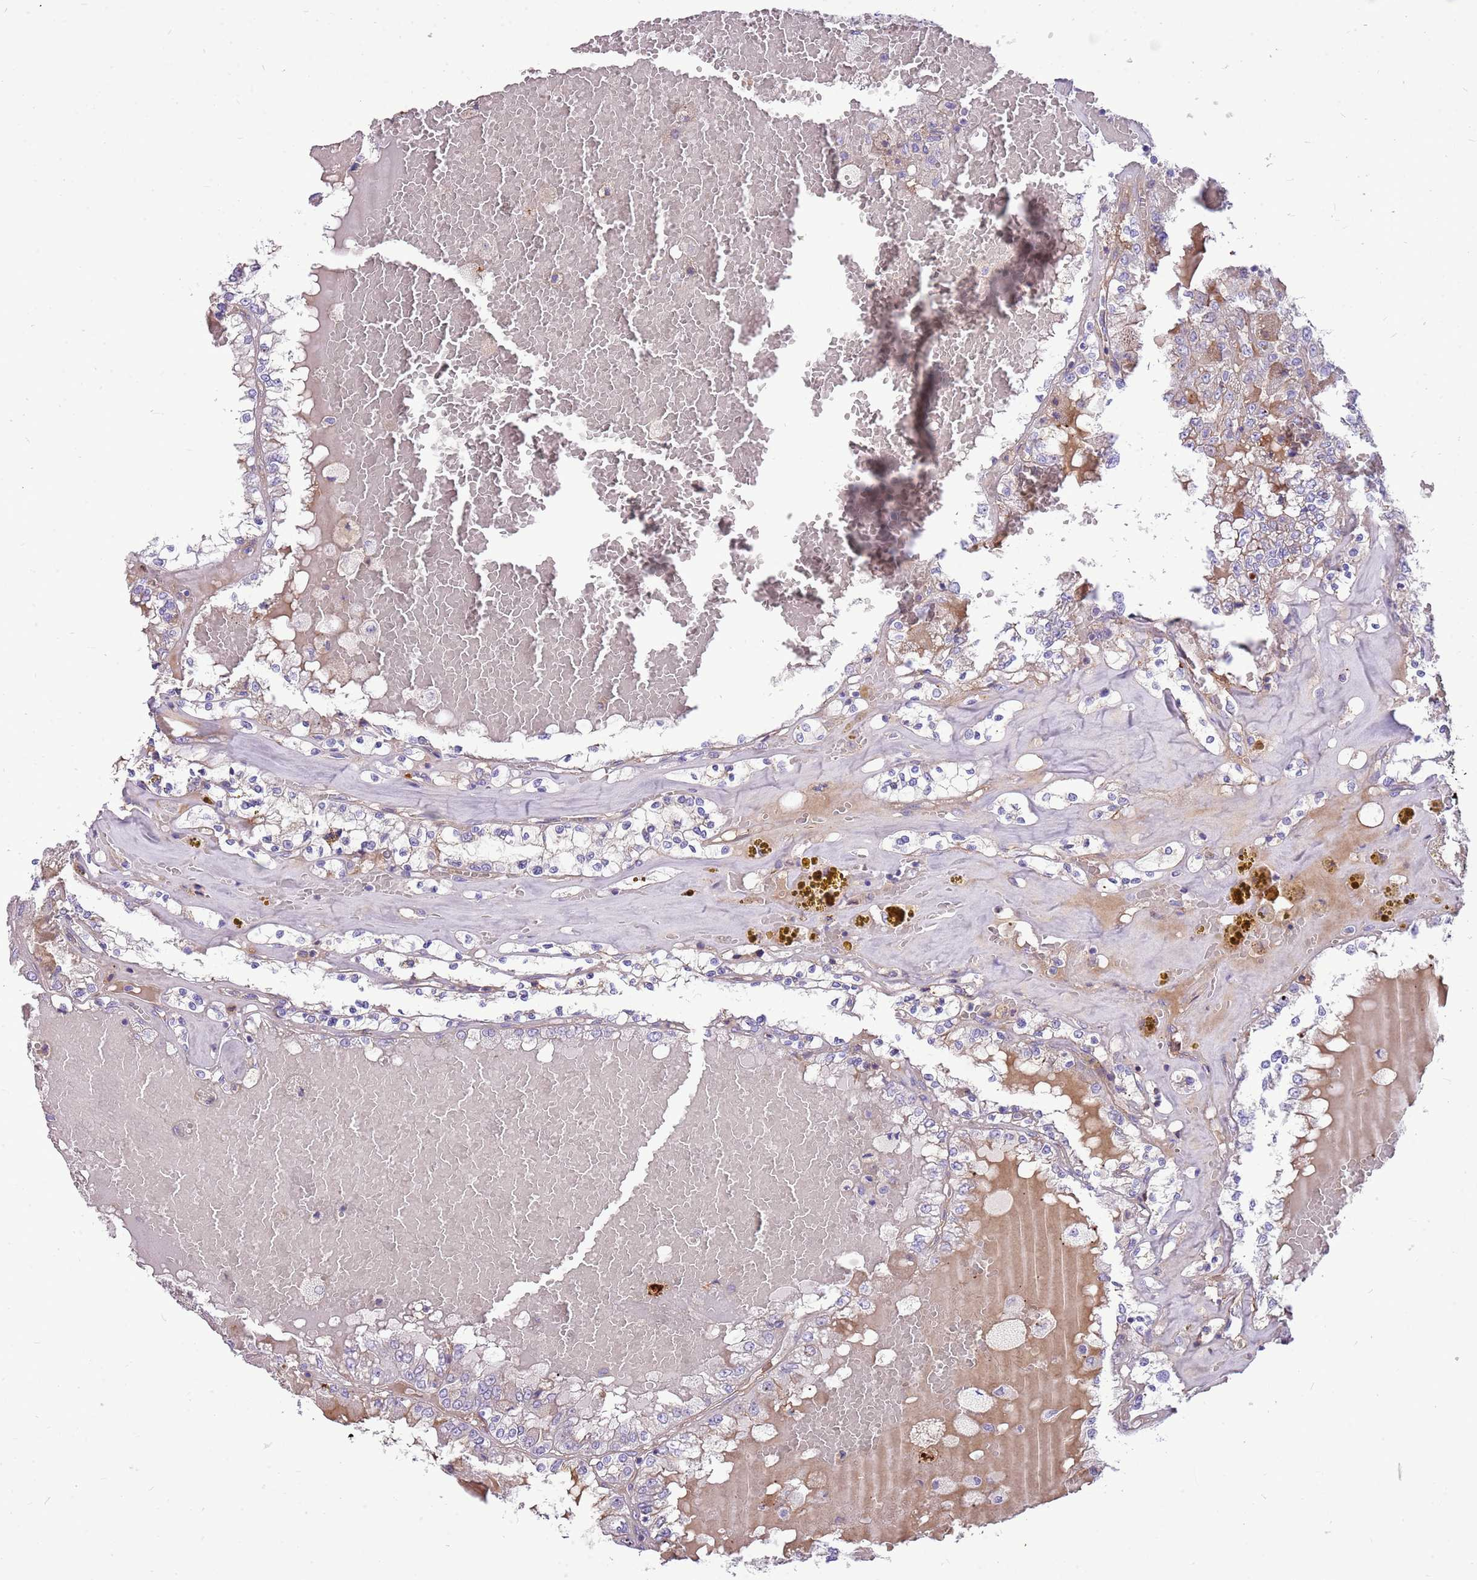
{"staining": {"intensity": "negative", "quantity": "none", "location": "none"}, "tissue": "renal cancer", "cell_type": "Tumor cells", "image_type": "cancer", "snomed": [{"axis": "morphology", "description": "Adenocarcinoma, NOS"}, {"axis": "topography", "description": "Kidney"}], "caption": "There is no significant expression in tumor cells of renal cancer (adenocarcinoma).", "gene": "NTN4", "patient": {"sex": "female", "age": 56}}